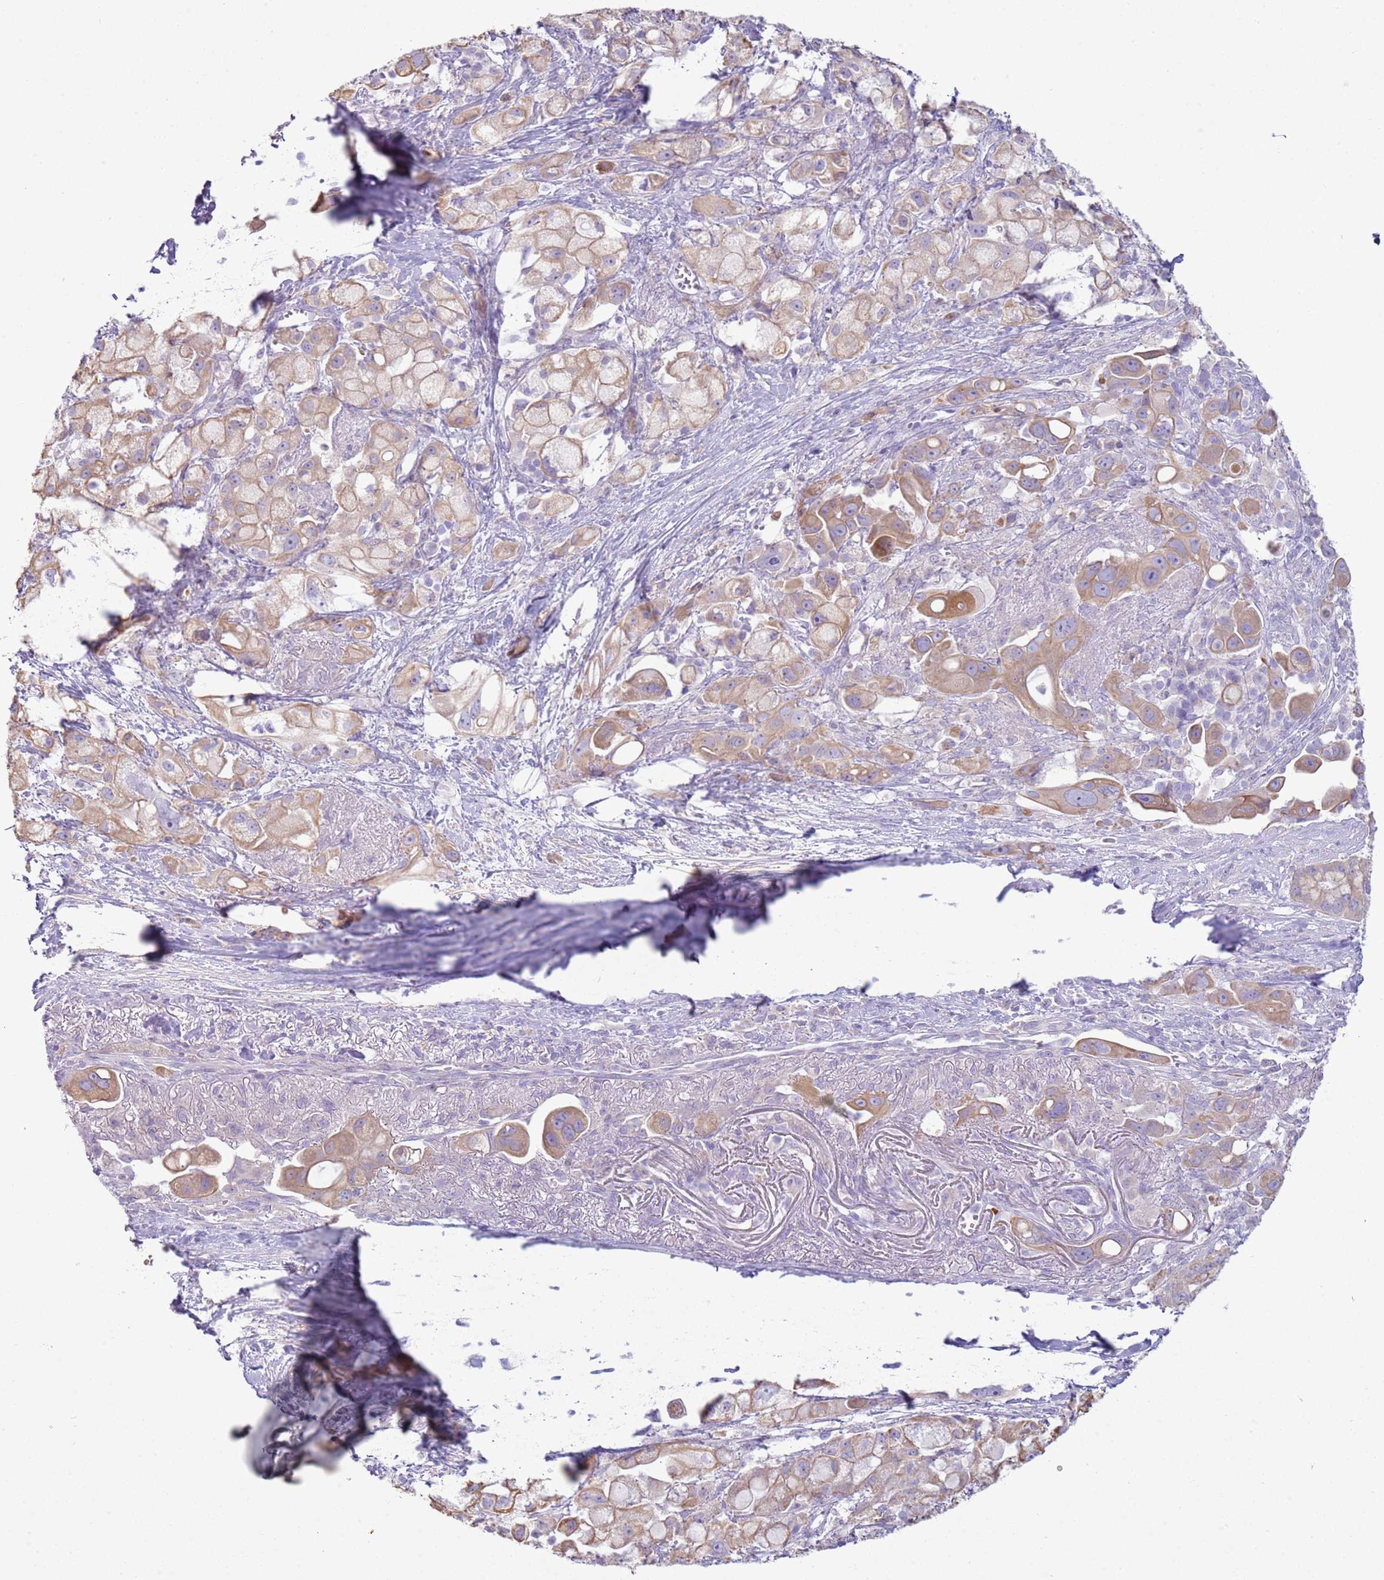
{"staining": {"intensity": "weak", "quantity": ">75%", "location": "cytoplasmic/membranous"}, "tissue": "pancreatic cancer", "cell_type": "Tumor cells", "image_type": "cancer", "snomed": [{"axis": "morphology", "description": "Adenocarcinoma, NOS"}, {"axis": "topography", "description": "Pancreas"}], "caption": "Protein expression analysis of human adenocarcinoma (pancreatic) reveals weak cytoplasmic/membranous positivity in approximately >75% of tumor cells. (IHC, brightfield microscopy, high magnification).", "gene": "OAF", "patient": {"sex": "male", "age": 68}}